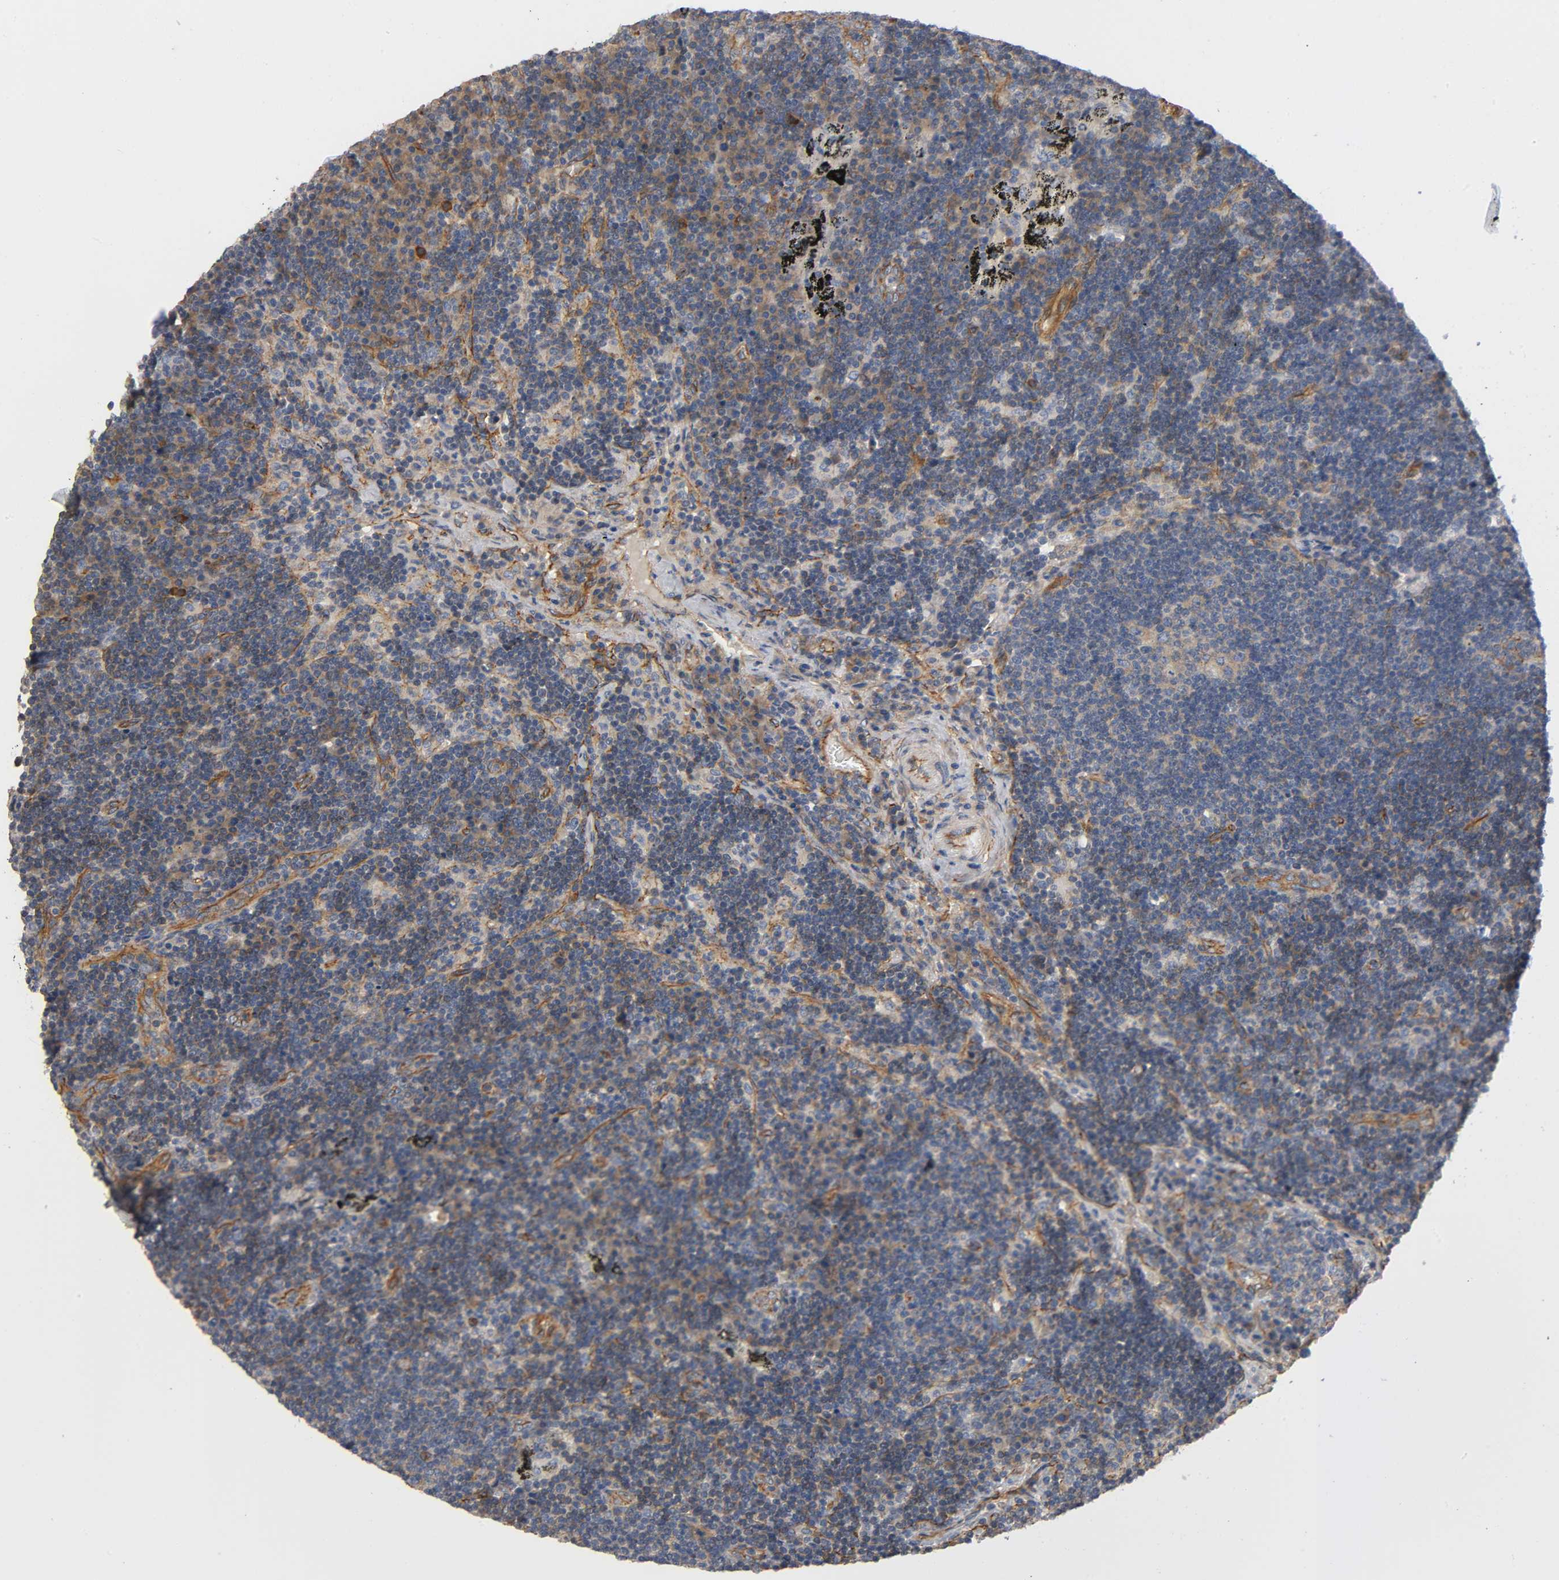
{"staining": {"intensity": "moderate", "quantity": ">75%", "location": "cytoplasmic/membranous"}, "tissue": "lymph node", "cell_type": "Germinal center cells", "image_type": "normal", "snomed": [{"axis": "morphology", "description": "Normal tissue, NOS"}, {"axis": "morphology", "description": "Squamous cell carcinoma, metastatic, NOS"}, {"axis": "topography", "description": "Lymph node"}], "caption": "IHC photomicrograph of benign lymph node: lymph node stained using immunohistochemistry reveals medium levels of moderate protein expression localized specifically in the cytoplasmic/membranous of germinal center cells, appearing as a cytoplasmic/membranous brown color.", "gene": "MARS1", "patient": {"sex": "female", "age": 53}}